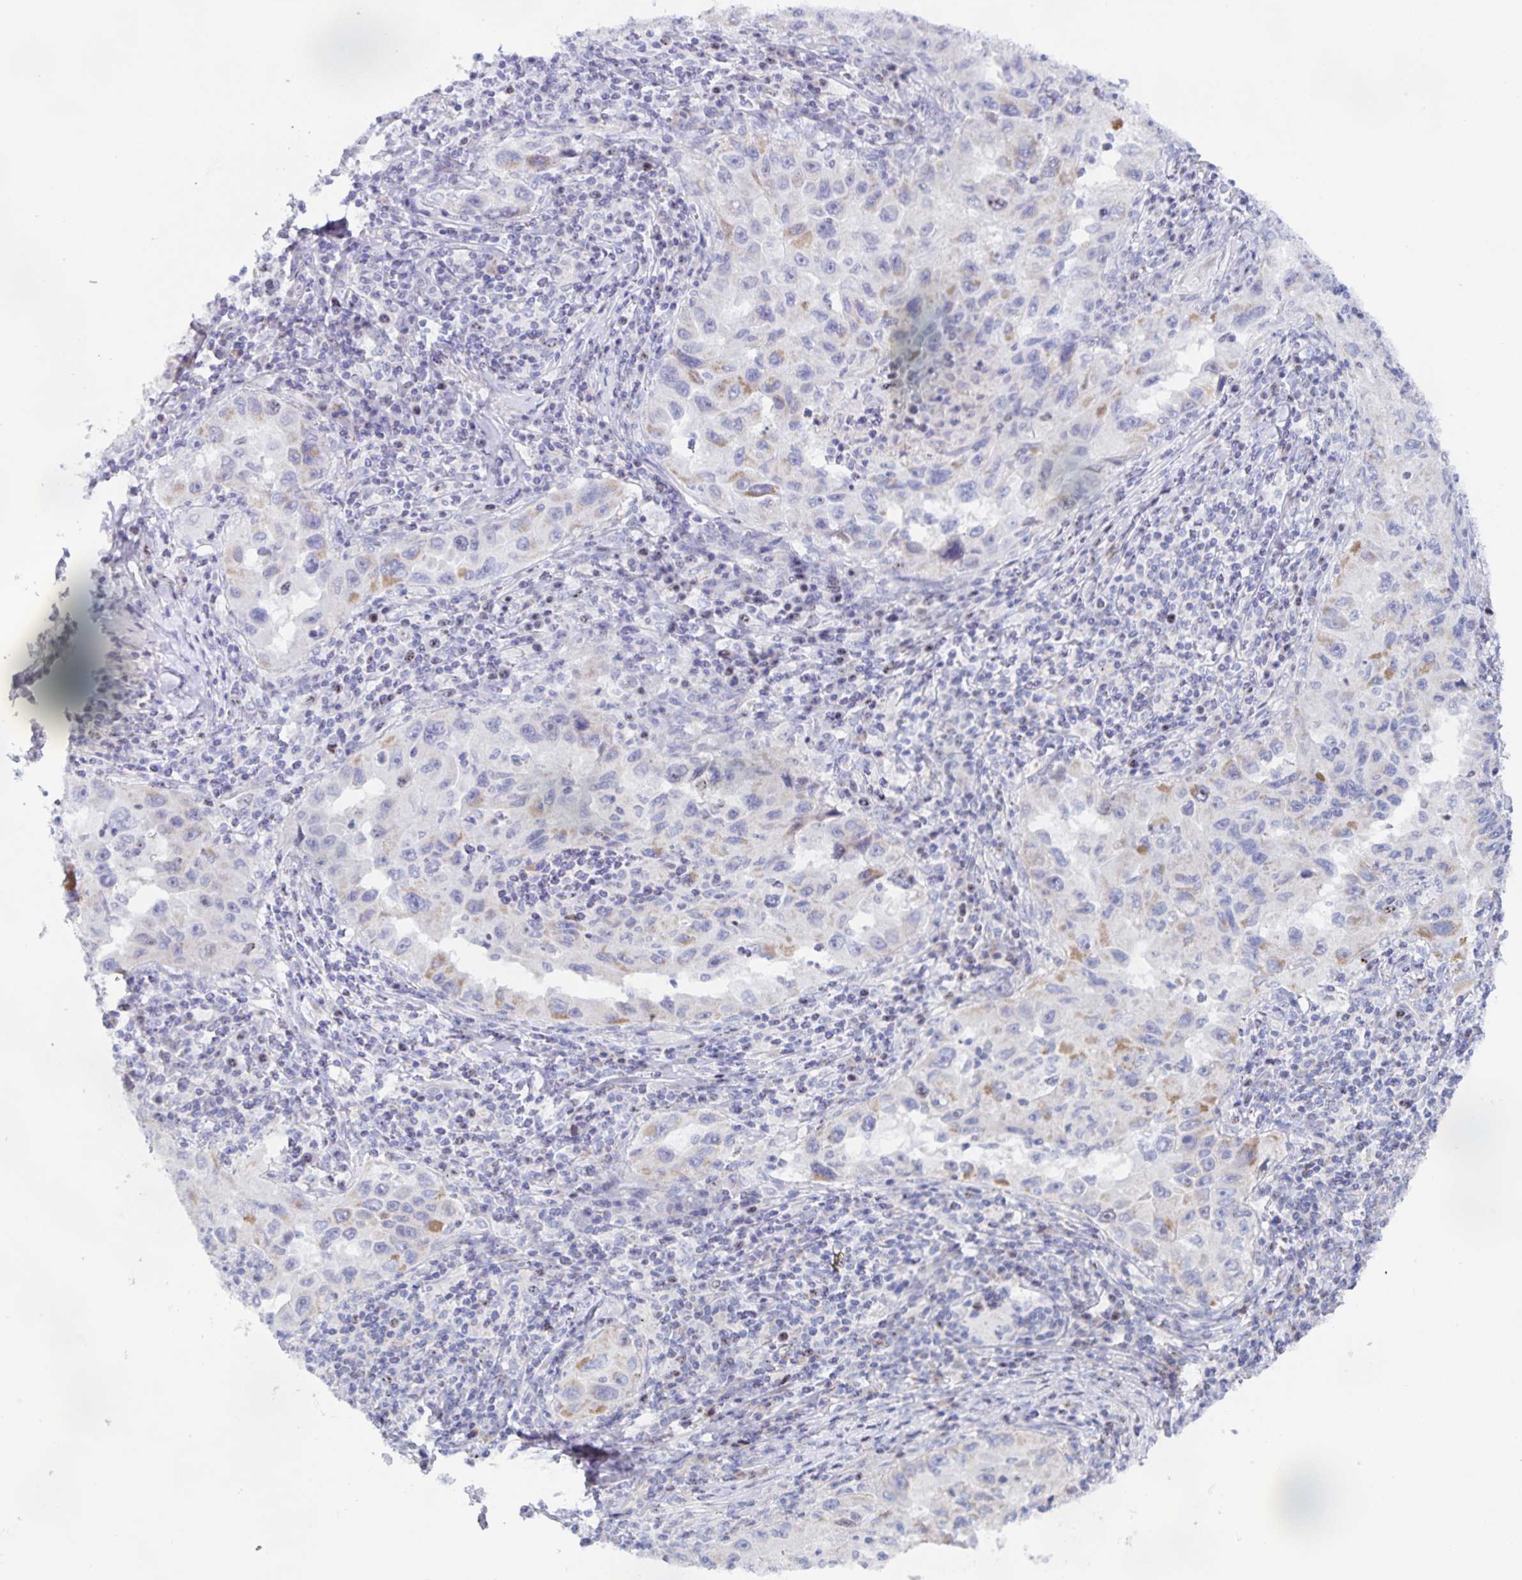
{"staining": {"intensity": "weak", "quantity": "<25%", "location": "cytoplasmic/membranous"}, "tissue": "lung cancer", "cell_type": "Tumor cells", "image_type": "cancer", "snomed": [{"axis": "morphology", "description": "Adenocarcinoma, NOS"}, {"axis": "topography", "description": "Lung"}], "caption": "Tumor cells are negative for brown protein staining in lung cancer.", "gene": "CENPH", "patient": {"sex": "female", "age": 73}}